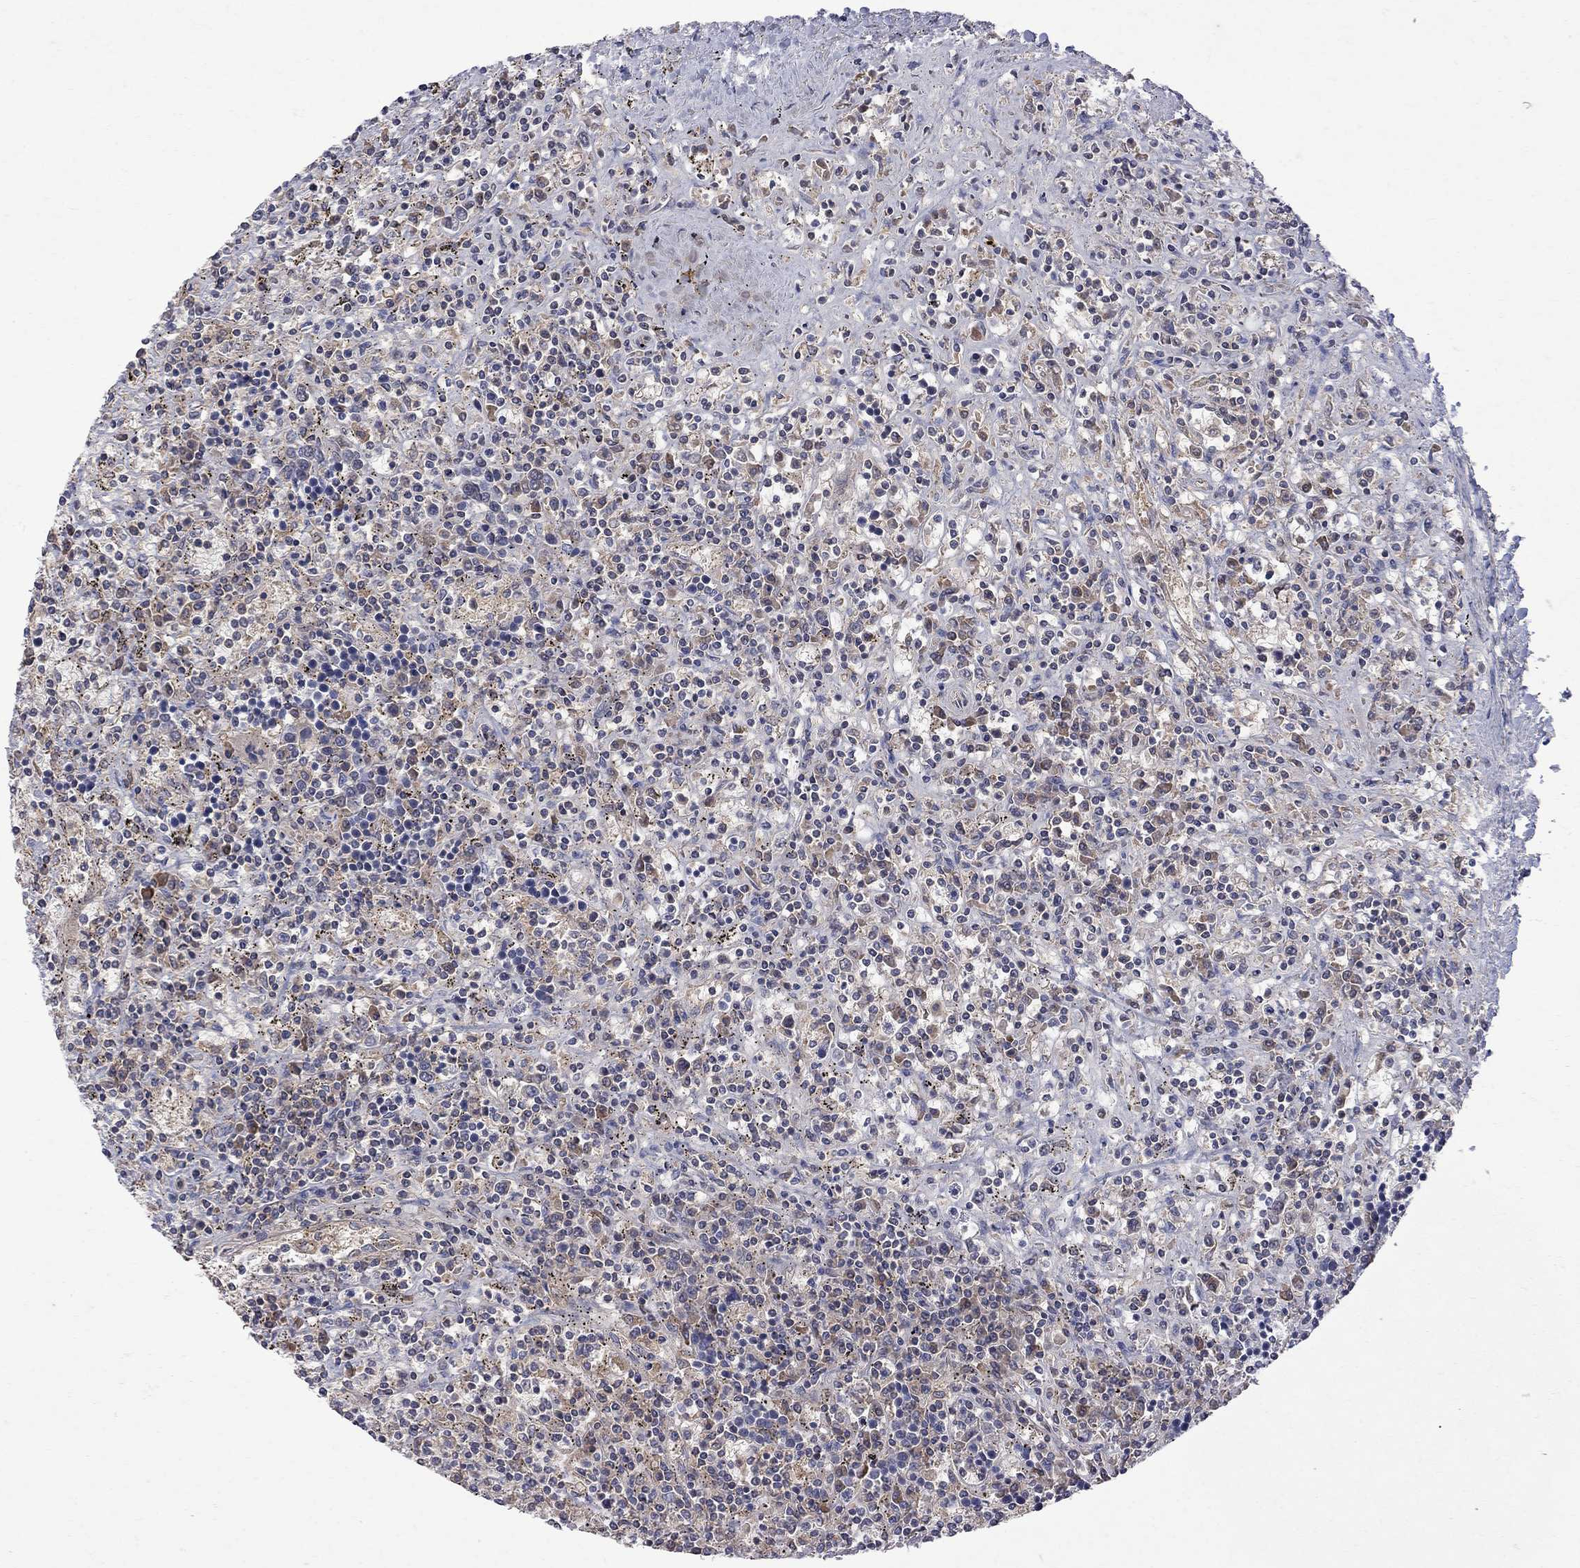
{"staining": {"intensity": "strong", "quantity": "25%-75%", "location": "cytoplasmic/membranous"}, "tissue": "lymphoma", "cell_type": "Tumor cells", "image_type": "cancer", "snomed": [{"axis": "morphology", "description": "Malignant lymphoma, non-Hodgkin's type, Low grade"}, {"axis": "topography", "description": "Spleen"}], "caption": "About 25%-75% of tumor cells in human lymphoma demonstrate strong cytoplasmic/membranous protein positivity as visualized by brown immunohistochemical staining.", "gene": "ABI3", "patient": {"sex": "male", "age": 62}}